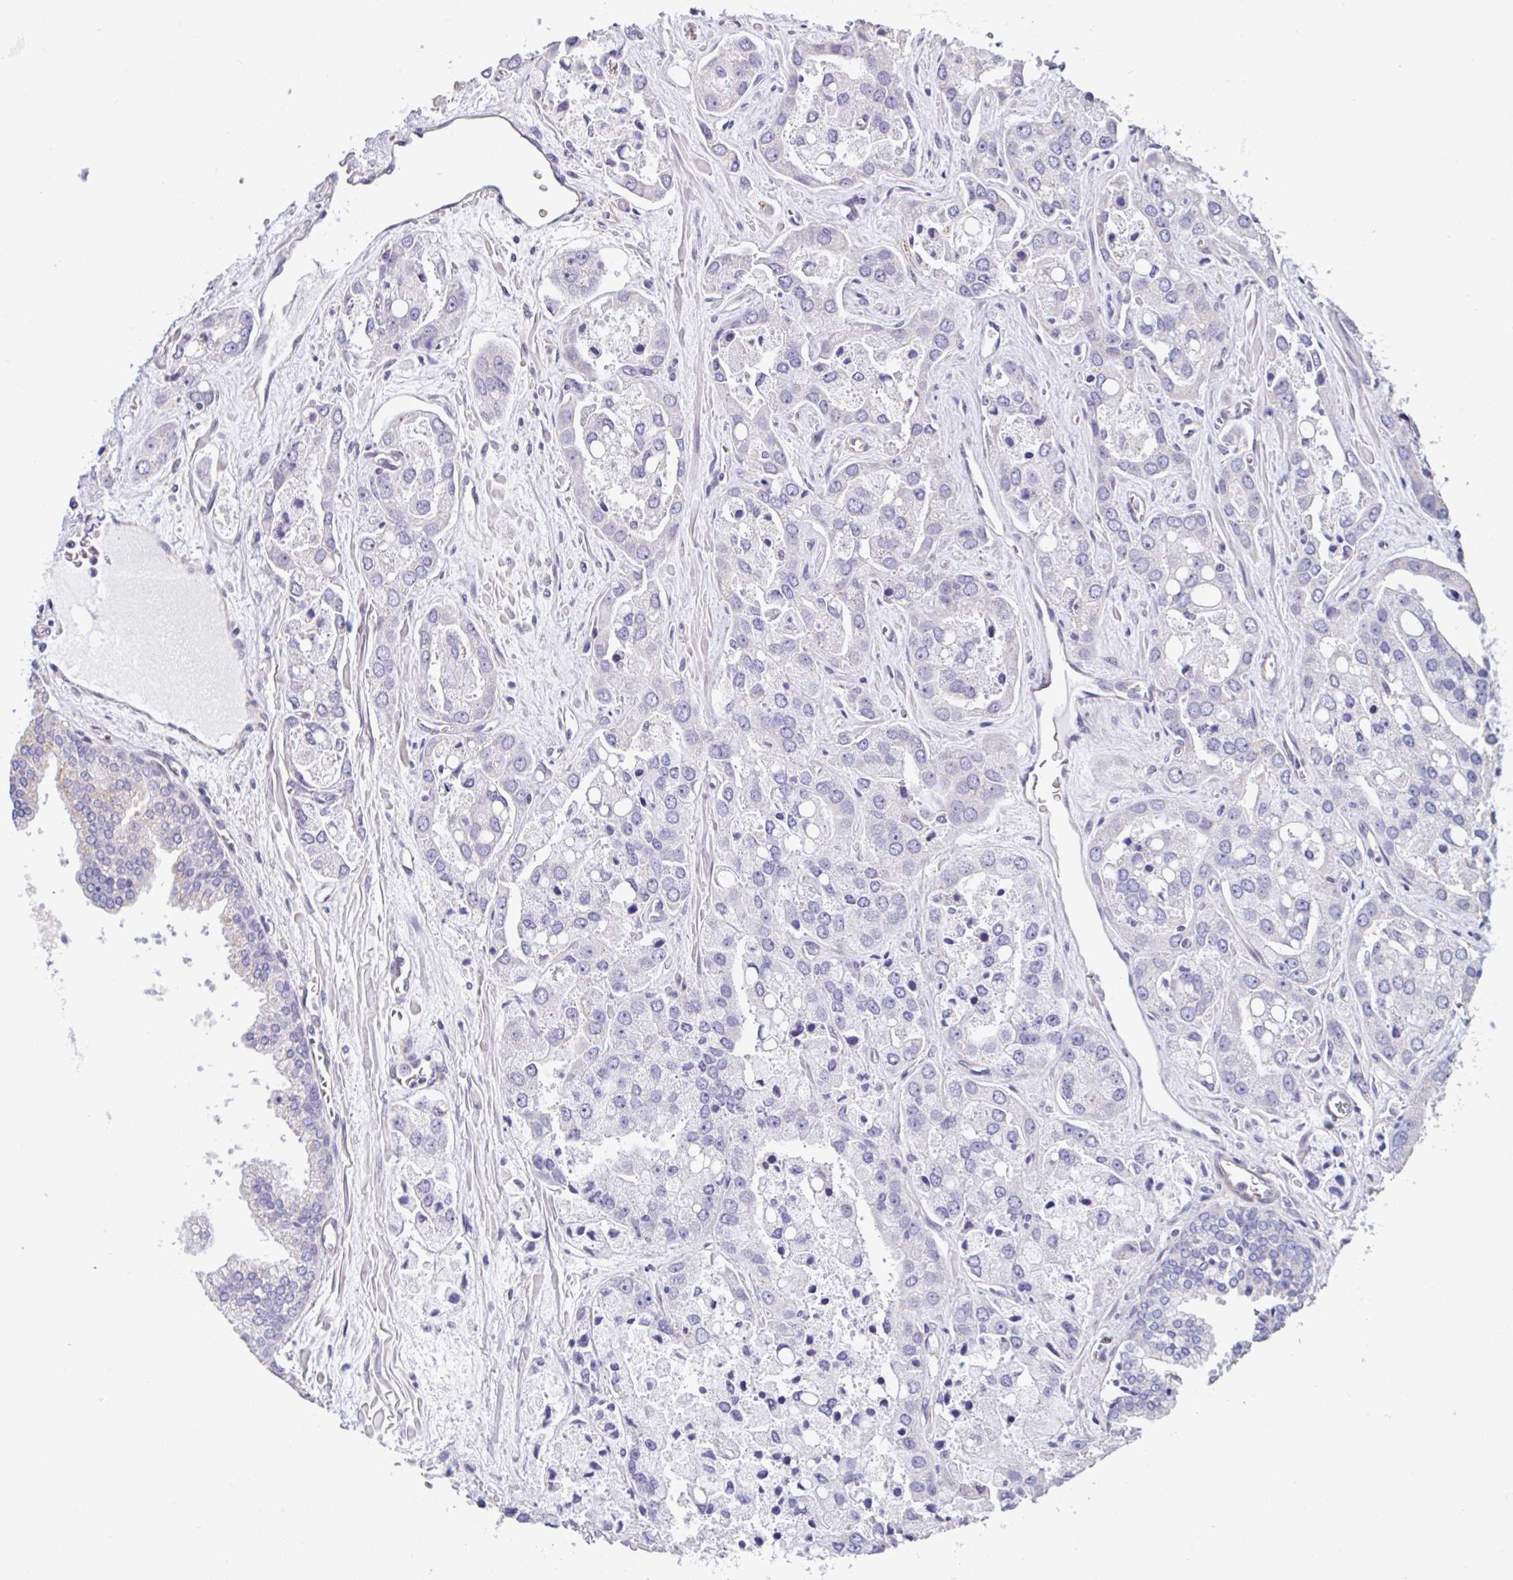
{"staining": {"intensity": "negative", "quantity": "none", "location": "none"}, "tissue": "prostate cancer", "cell_type": "Tumor cells", "image_type": "cancer", "snomed": [{"axis": "morphology", "description": "Normal tissue, NOS"}, {"axis": "morphology", "description": "Adenocarcinoma, High grade"}, {"axis": "topography", "description": "Prostate"}, {"axis": "topography", "description": "Peripheral nerve tissue"}], "caption": "Prostate cancer stained for a protein using IHC exhibits no expression tumor cells.", "gene": "PLCD4", "patient": {"sex": "male", "age": 68}}